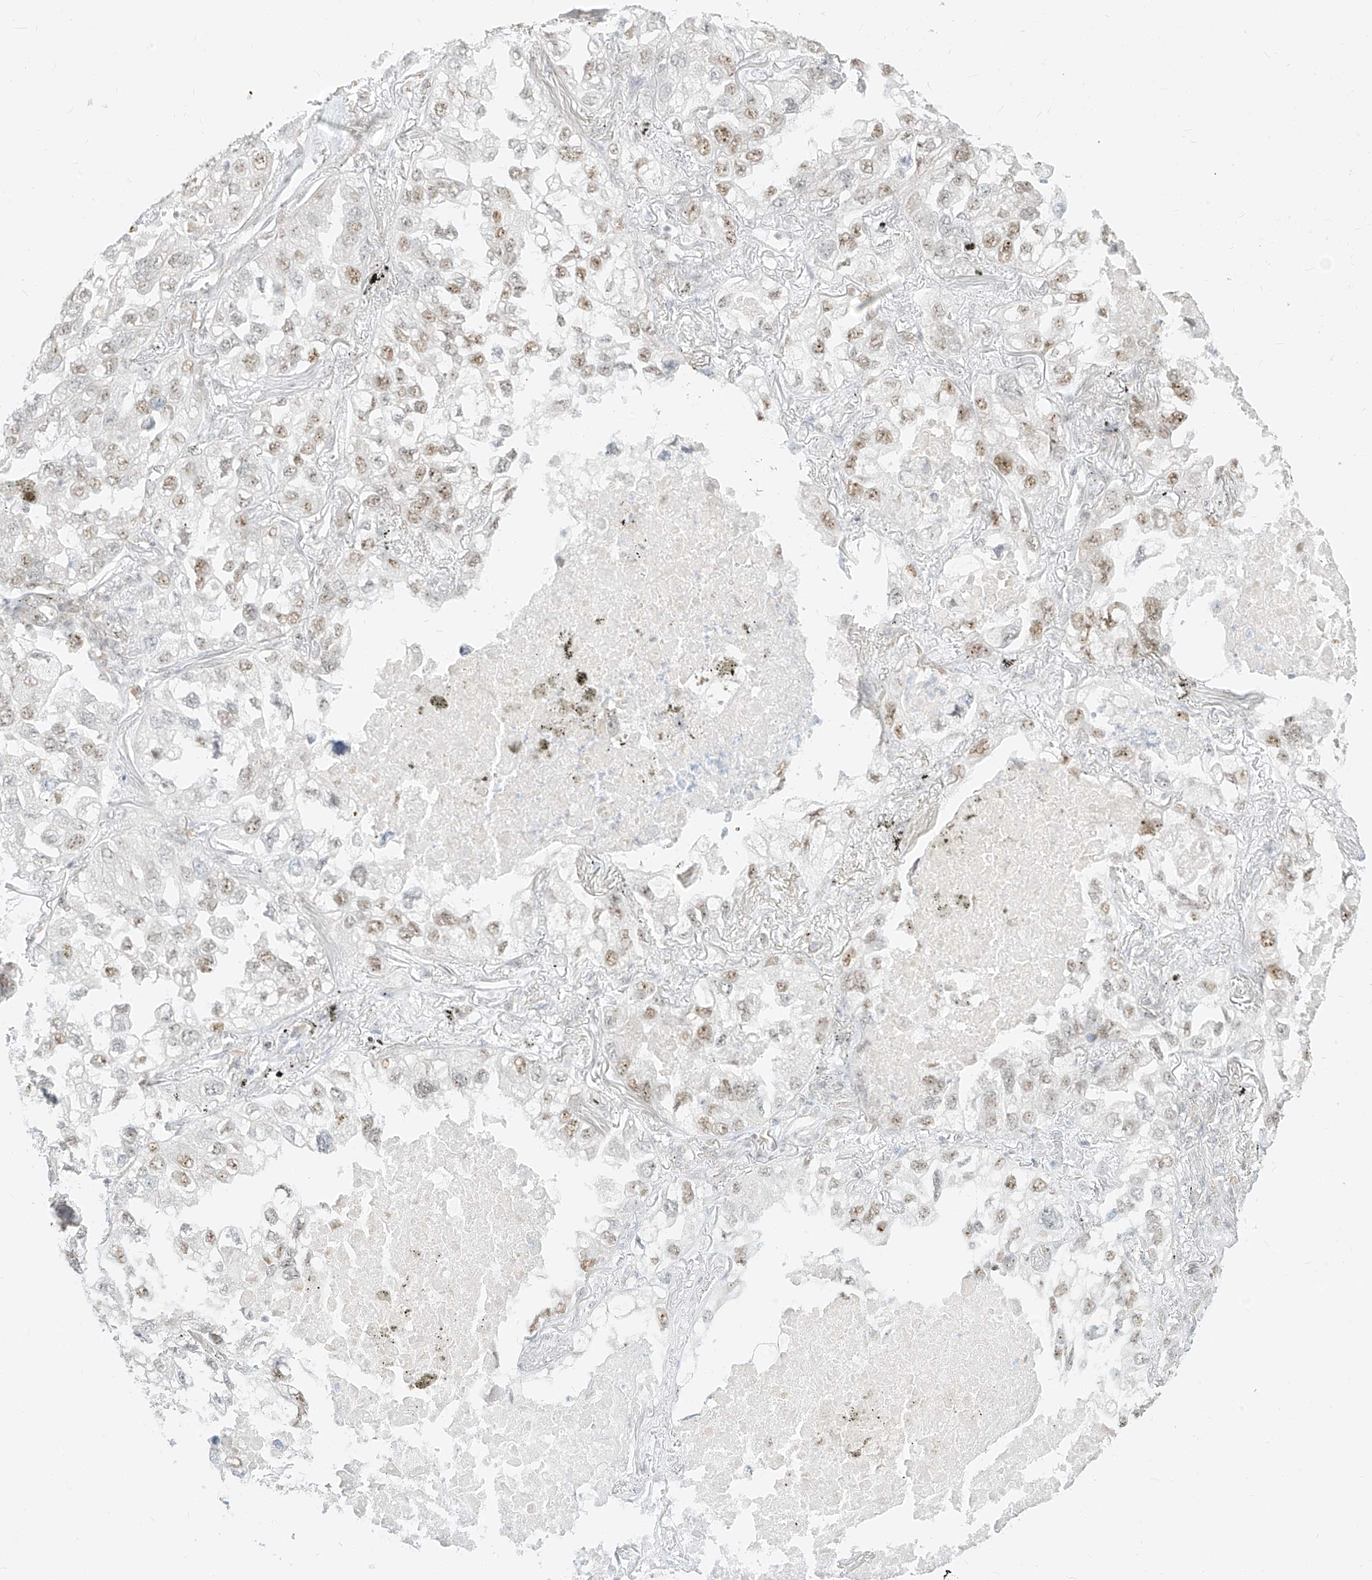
{"staining": {"intensity": "weak", "quantity": ">75%", "location": "nuclear"}, "tissue": "lung cancer", "cell_type": "Tumor cells", "image_type": "cancer", "snomed": [{"axis": "morphology", "description": "Adenocarcinoma, NOS"}, {"axis": "topography", "description": "Lung"}], "caption": "DAB immunohistochemical staining of human lung cancer (adenocarcinoma) displays weak nuclear protein positivity in about >75% of tumor cells. The staining was performed using DAB to visualize the protein expression in brown, while the nuclei were stained in blue with hematoxylin (Magnification: 20x).", "gene": "SUPT5H", "patient": {"sex": "male", "age": 65}}